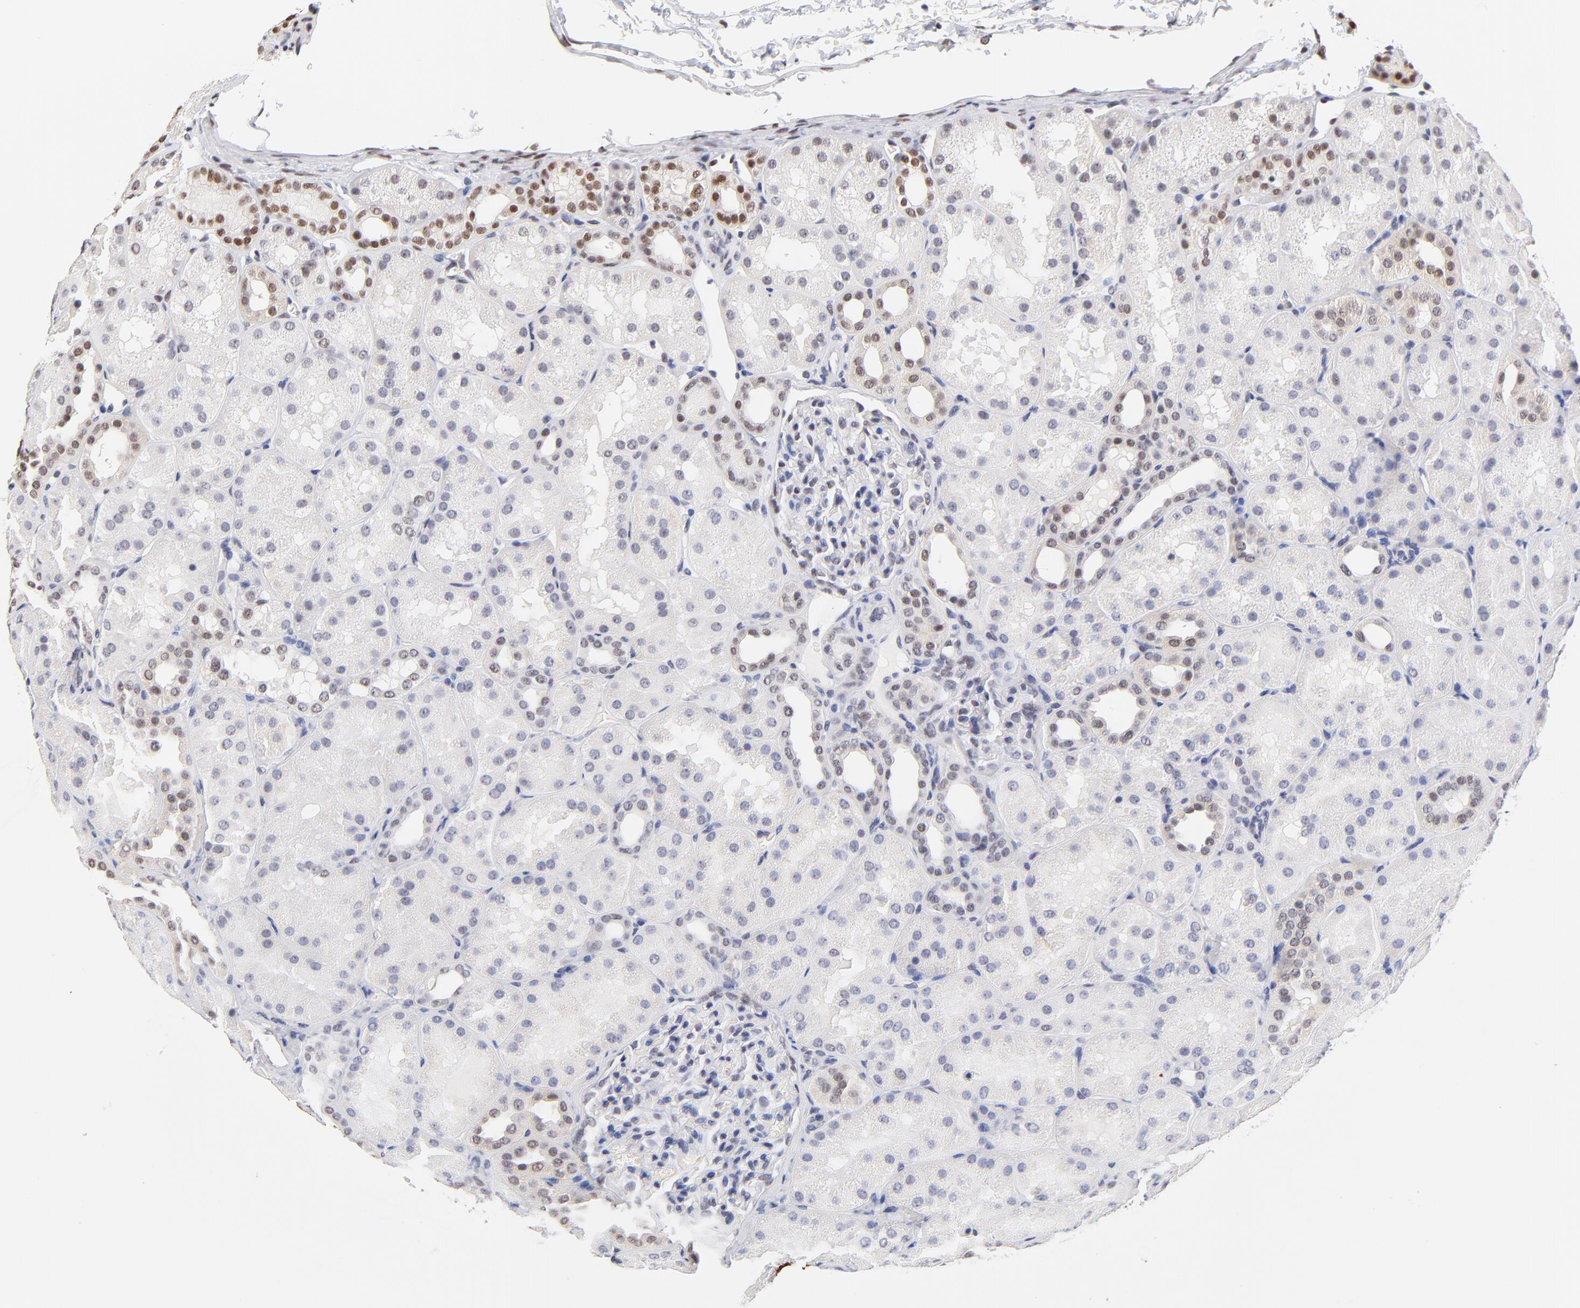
{"staining": {"intensity": "negative", "quantity": "none", "location": "none"}, "tissue": "kidney", "cell_type": "Cells in glomeruli", "image_type": "normal", "snomed": [{"axis": "morphology", "description": "Normal tissue, NOS"}, {"axis": "topography", "description": "Kidney"}], "caption": "IHC image of normal kidney stained for a protein (brown), which displays no expression in cells in glomeruli. (Brightfield microscopy of DAB (3,3'-diaminobenzidine) immunohistochemistry (IHC) at high magnification).", "gene": "ZNF74", "patient": {"sex": "male", "age": 28}}